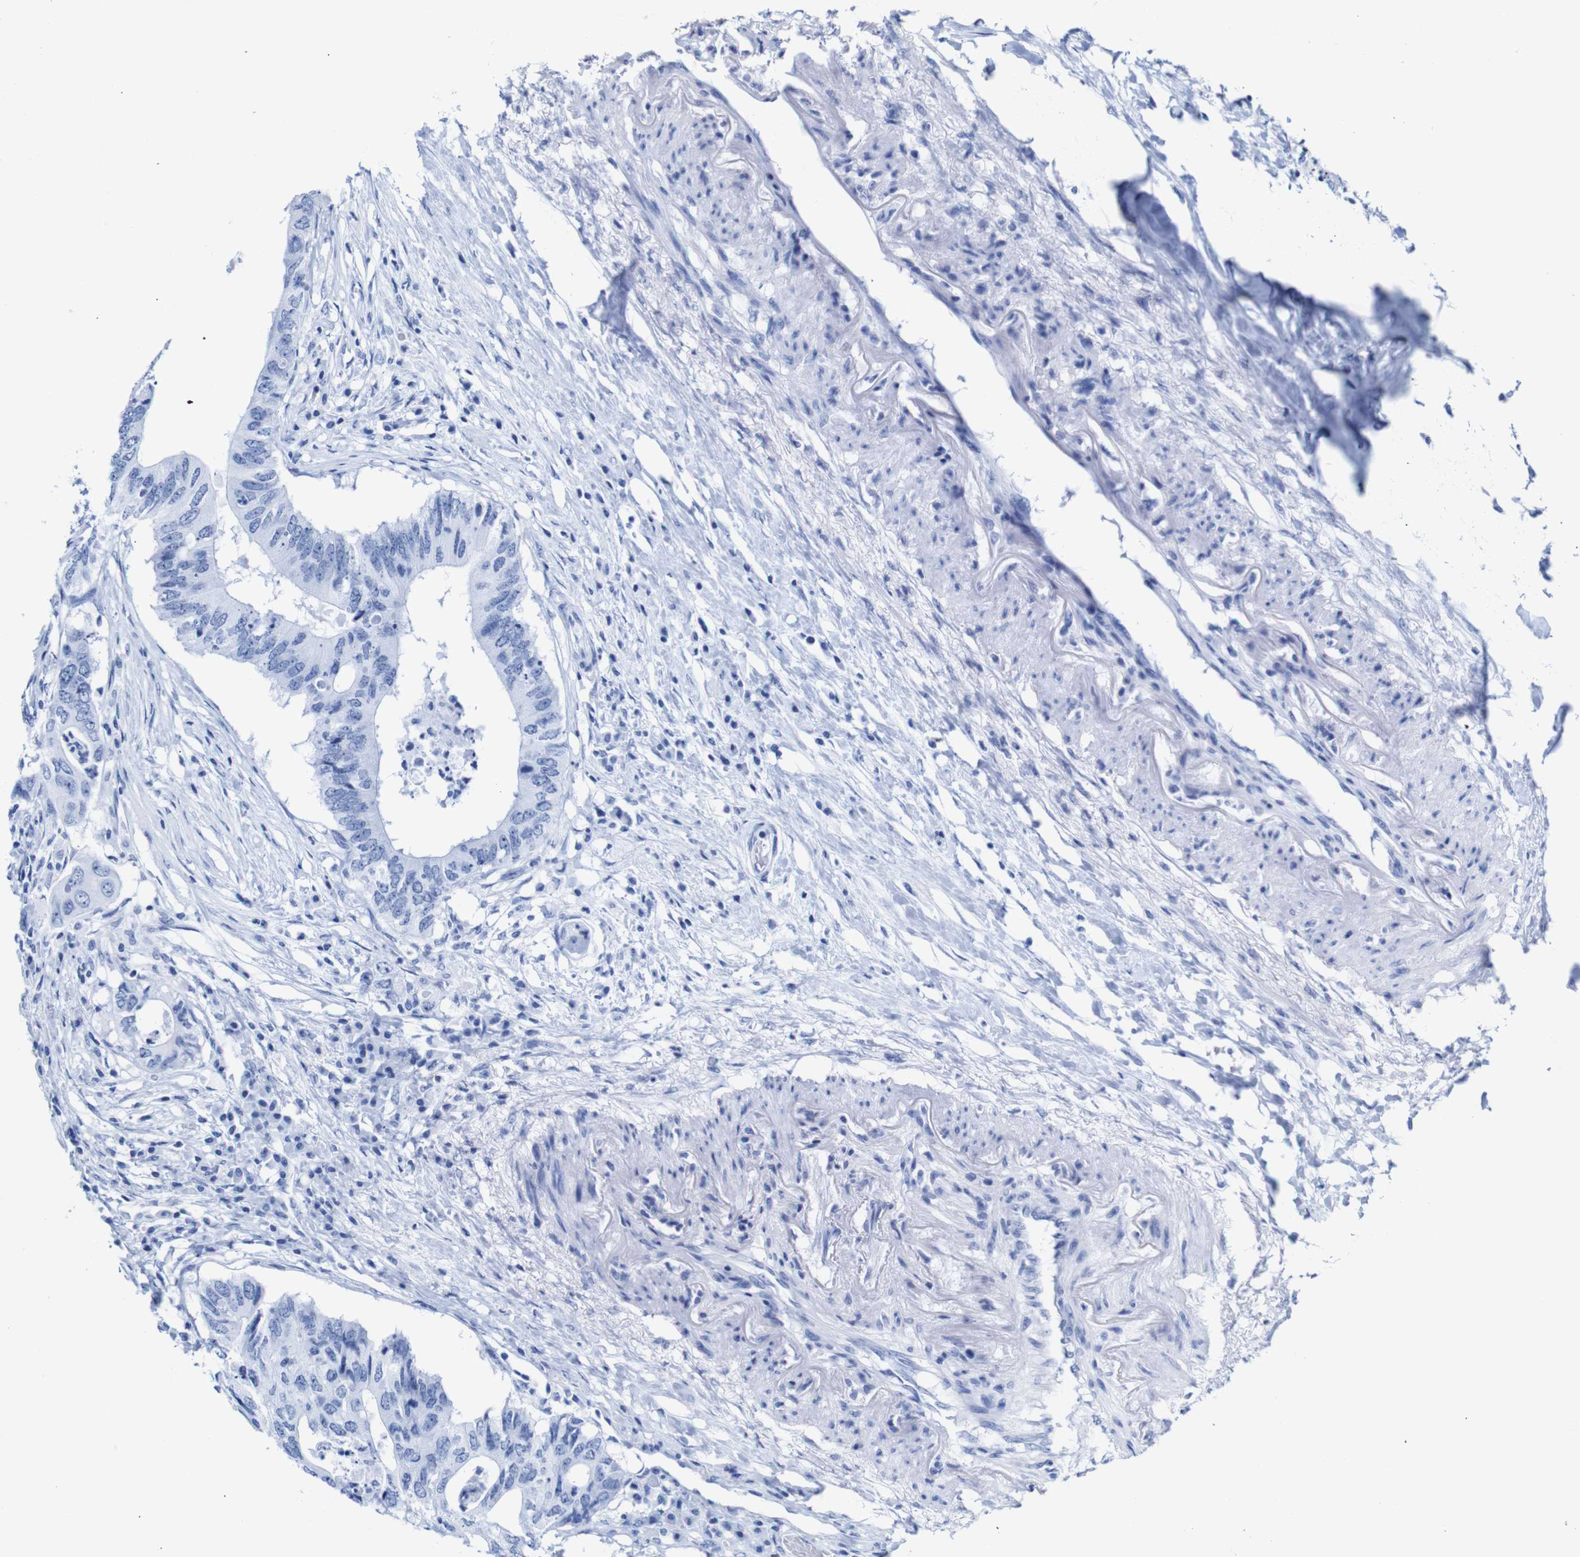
{"staining": {"intensity": "negative", "quantity": "none", "location": "none"}, "tissue": "colorectal cancer", "cell_type": "Tumor cells", "image_type": "cancer", "snomed": [{"axis": "morphology", "description": "Adenocarcinoma, NOS"}, {"axis": "topography", "description": "Colon"}], "caption": "Immunohistochemistry (IHC) image of adenocarcinoma (colorectal) stained for a protein (brown), which reveals no staining in tumor cells.", "gene": "TCEAL9", "patient": {"sex": "male", "age": 71}}